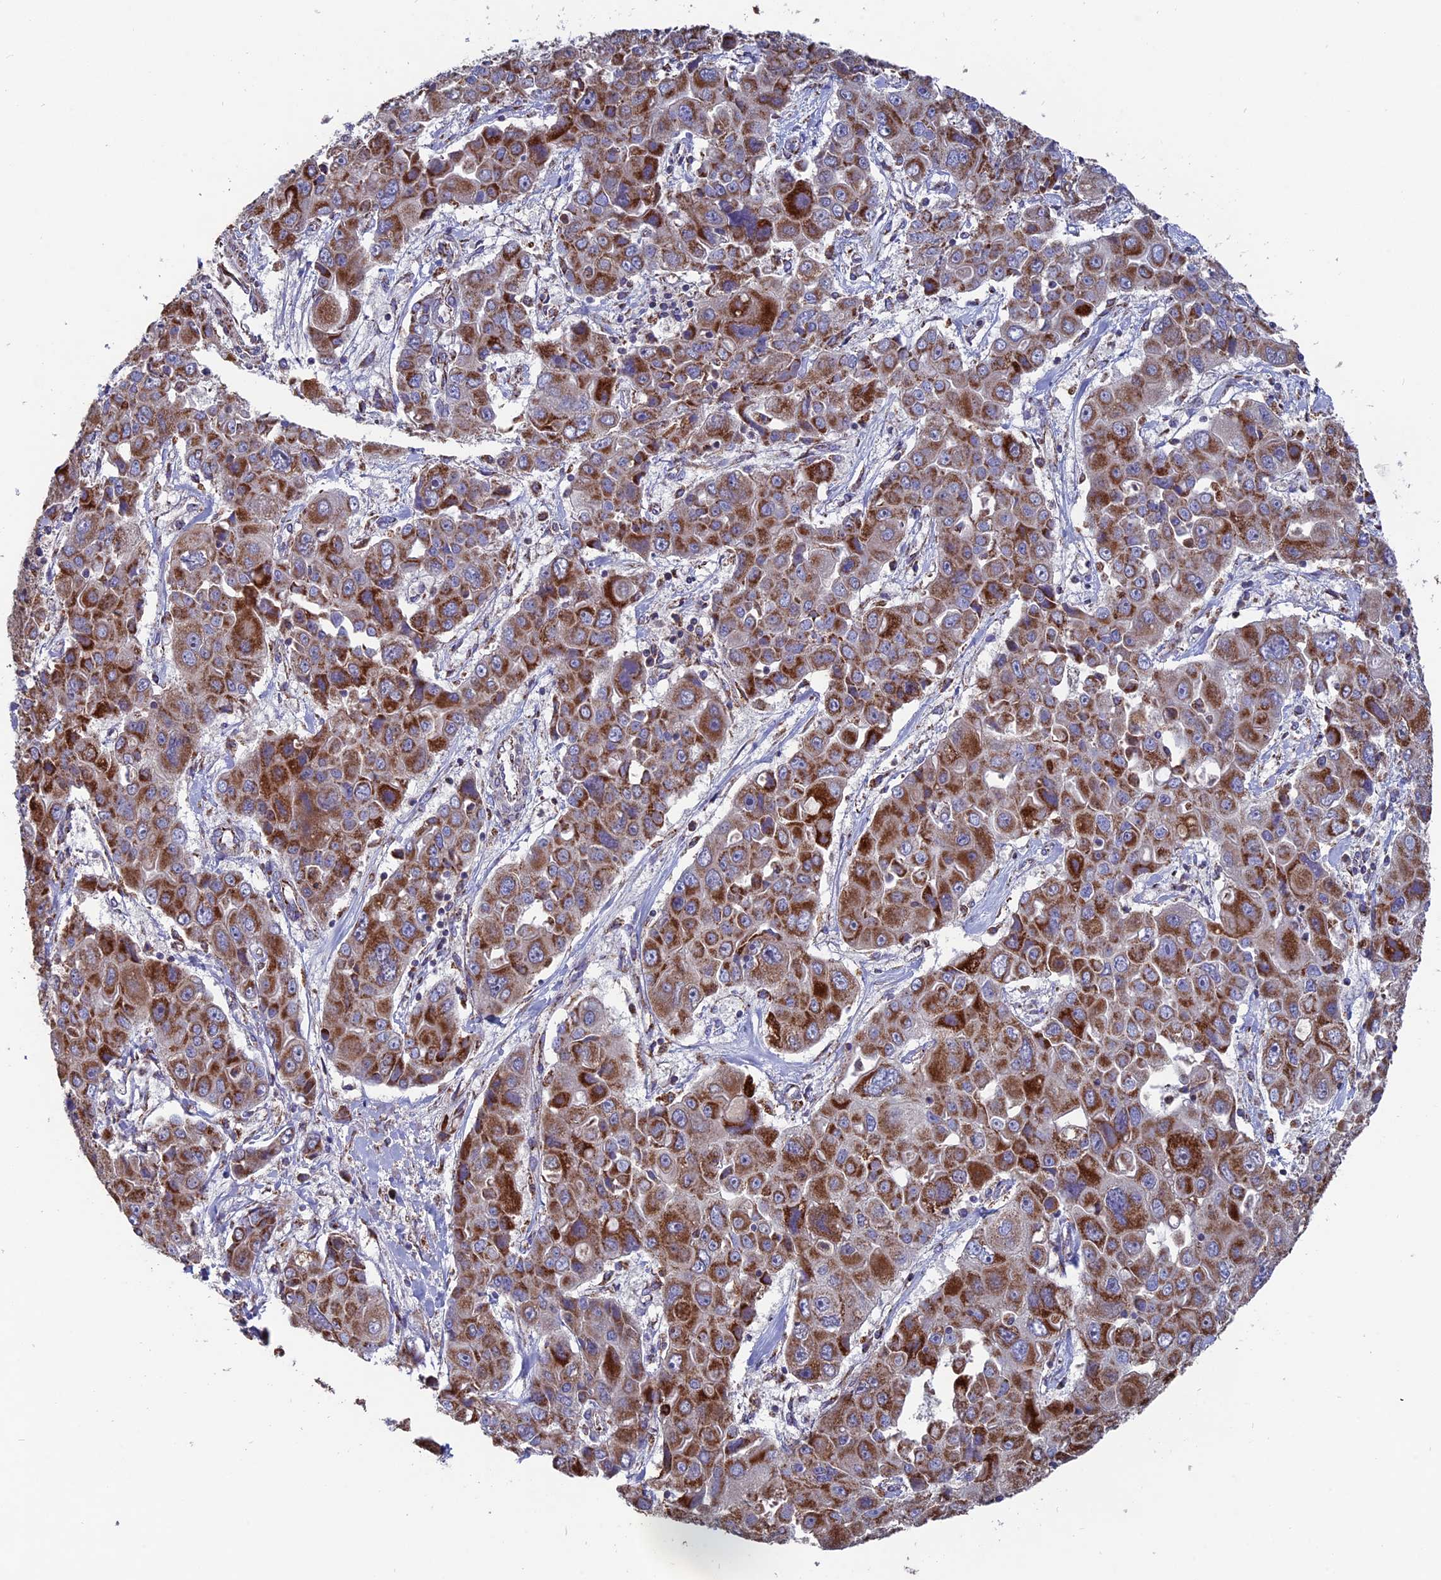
{"staining": {"intensity": "strong", "quantity": ">75%", "location": "cytoplasmic/membranous"}, "tissue": "liver cancer", "cell_type": "Tumor cells", "image_type": "cancer", "snomed": [{"axis": "morphology", "description": "Cholangiocarcinoma"}, {"axis": "topography", "description": "Liver"}], "caption": "Brown immunohistochemical staining in liver cancer (cholangiocarcinoma) displays strong cytoplasmic/membranous expression in about >75% of tumor cells.", "gene": "TGFA", "patient": {"sex": "male", "age": 67}}